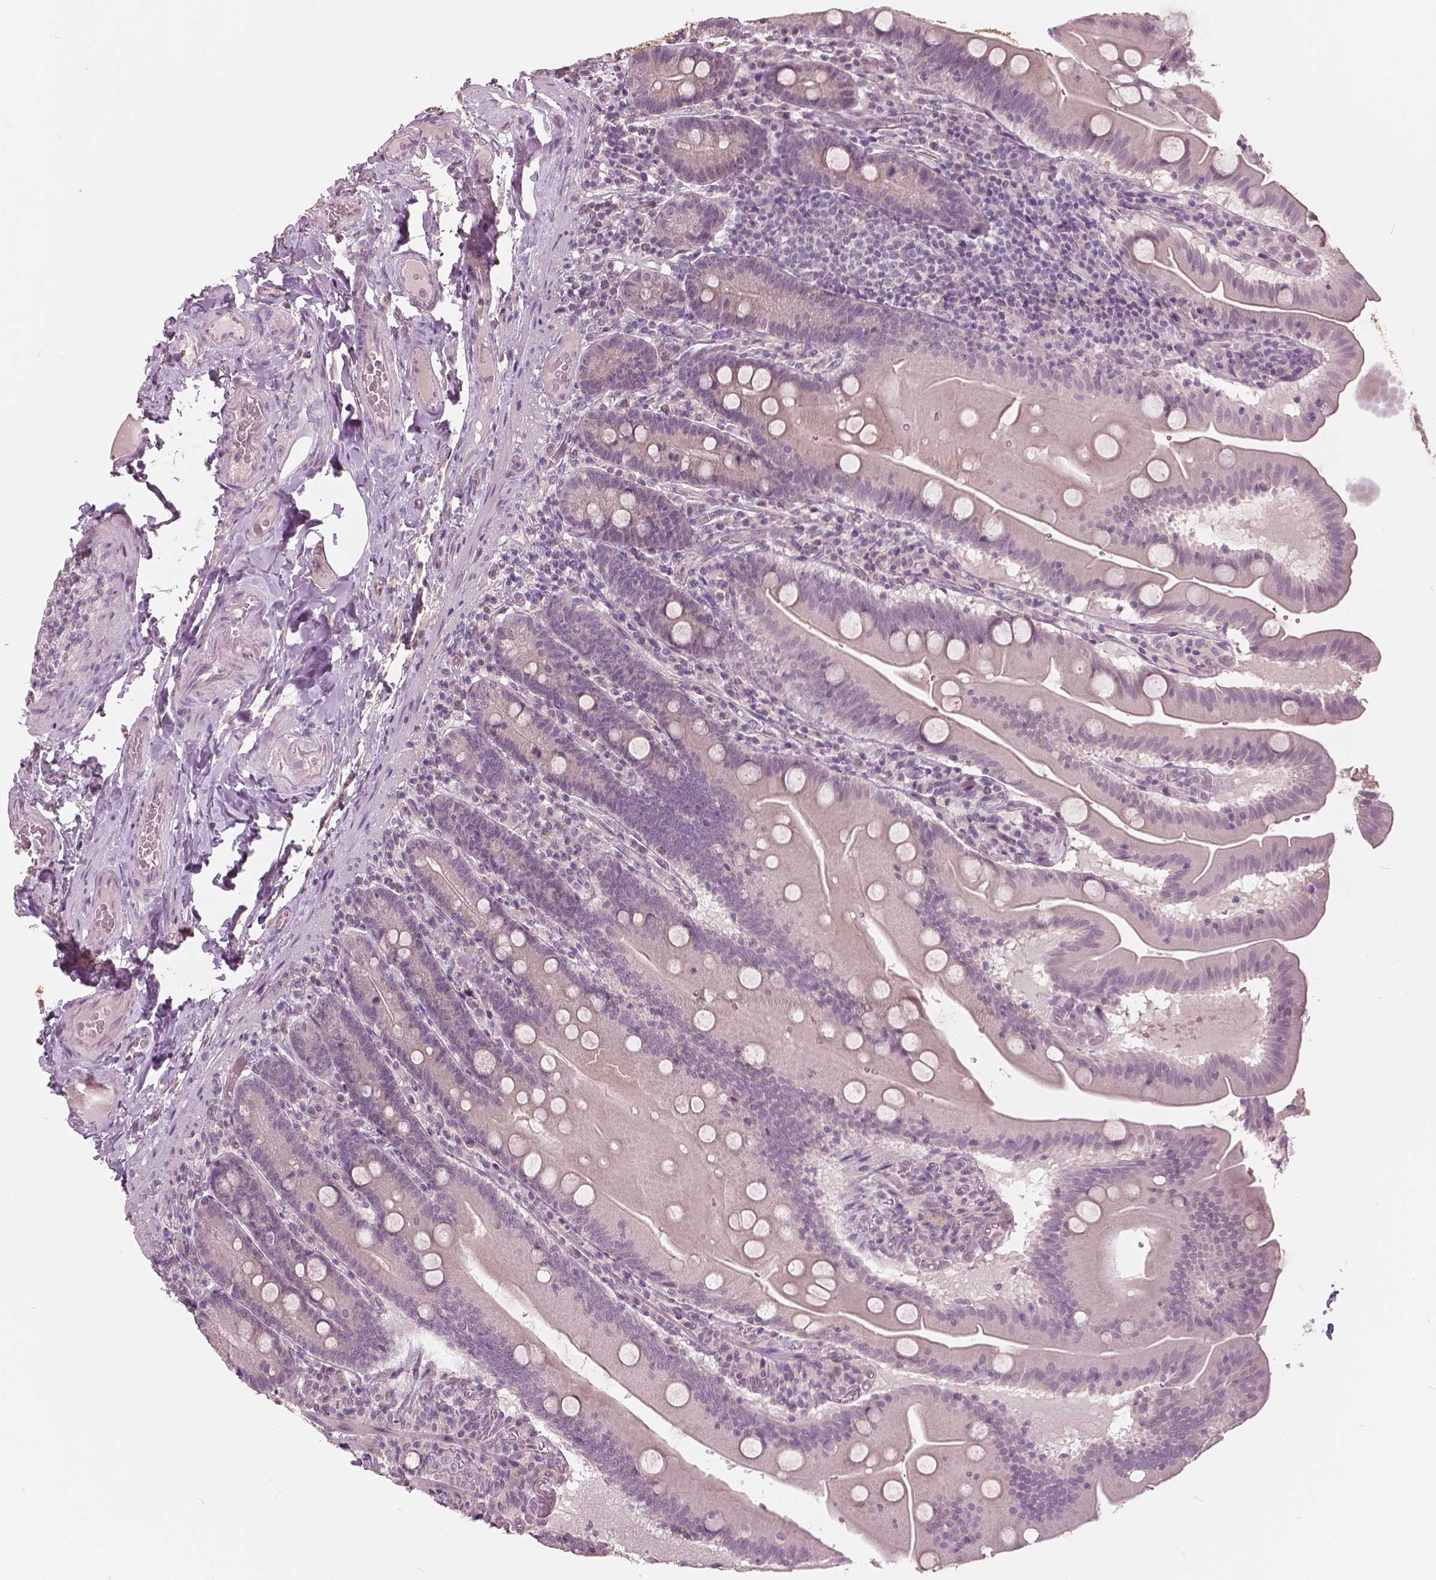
{"staining": {"intensity": "negative", "quantity": "none", "location": "none"}, "tissue": "small intestine", "cell_type": "Glandular cells", "image_type": "normal", "snomed": [{"axis": "morphology", "description": "Normal tissue, NOS"}, {"axis": "topography", "description": "Small intestine"}], "caption": "A high-resolution photomicrograph shows immunohistochemistry (IHC) staining of unremarkable small intestine, which exhibits no significant expression in glandular cells.", "gene": "NANOG", "patient": {"sex": "male", "age": 37}}